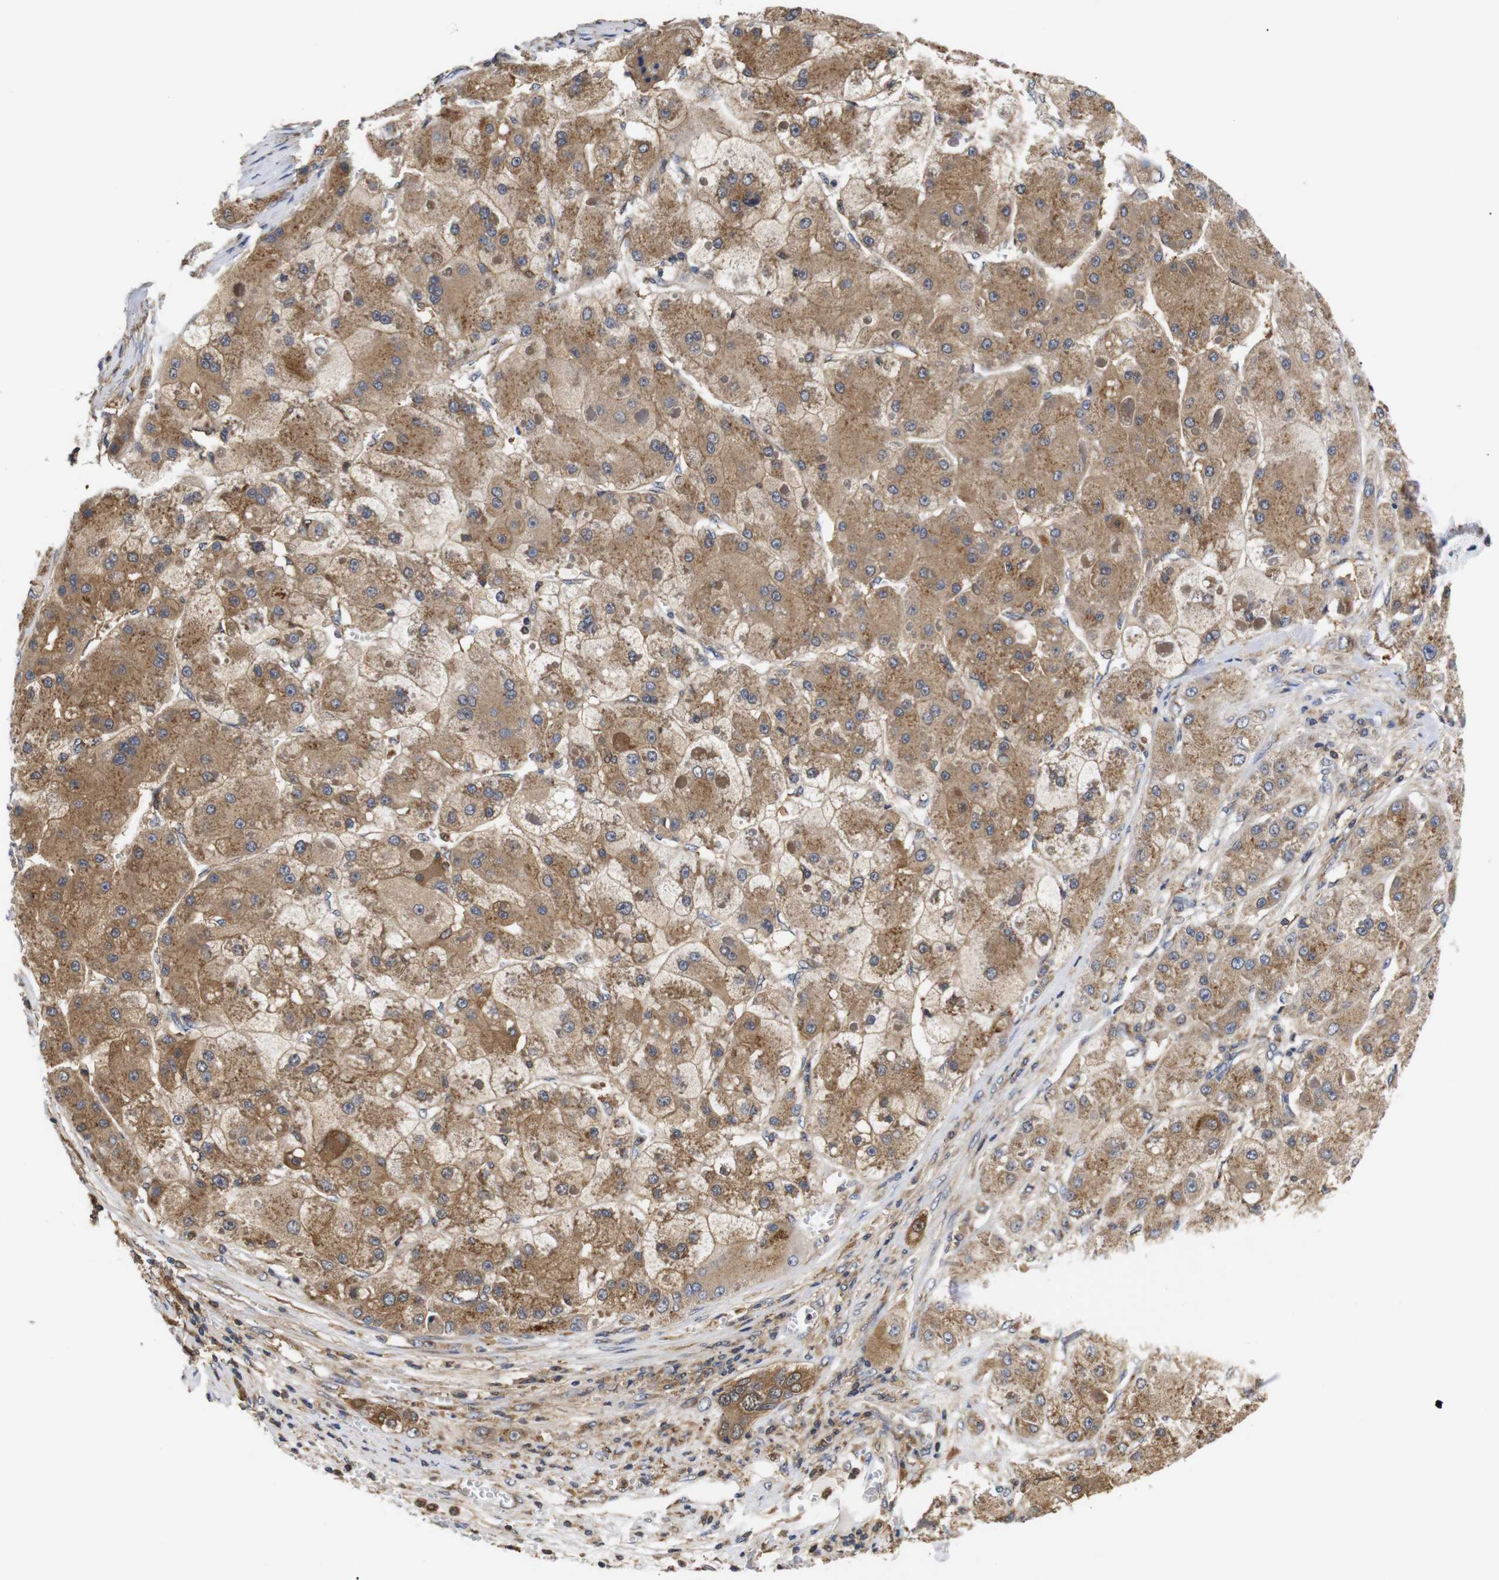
{"staining": {"intensity": "moderate", "quantity": ">75%", "location": "cytoplasmic/membranous"}, "tissue": "liver cancer", "cell_type": "Tumor cells", "image_type": "cancer", "snomed": [{"axis": "morphology", "description": "Carcinoma, Hepatocellular, NOS"}, {"axis": "topography", "description": "Liver"}], "caption": "The micrograph exhibits immunohistochemical staining of liver cancer. There is moderate cytoplasmic/membranous expression is seen in about >75% of tumor cells. (Stains: DAB in brown, nuclei in blue, Microscopy: brightfield microscopy at high magnification).", "gene": "LRRCC1", "patient": {"sex": "female", "age": 73}}